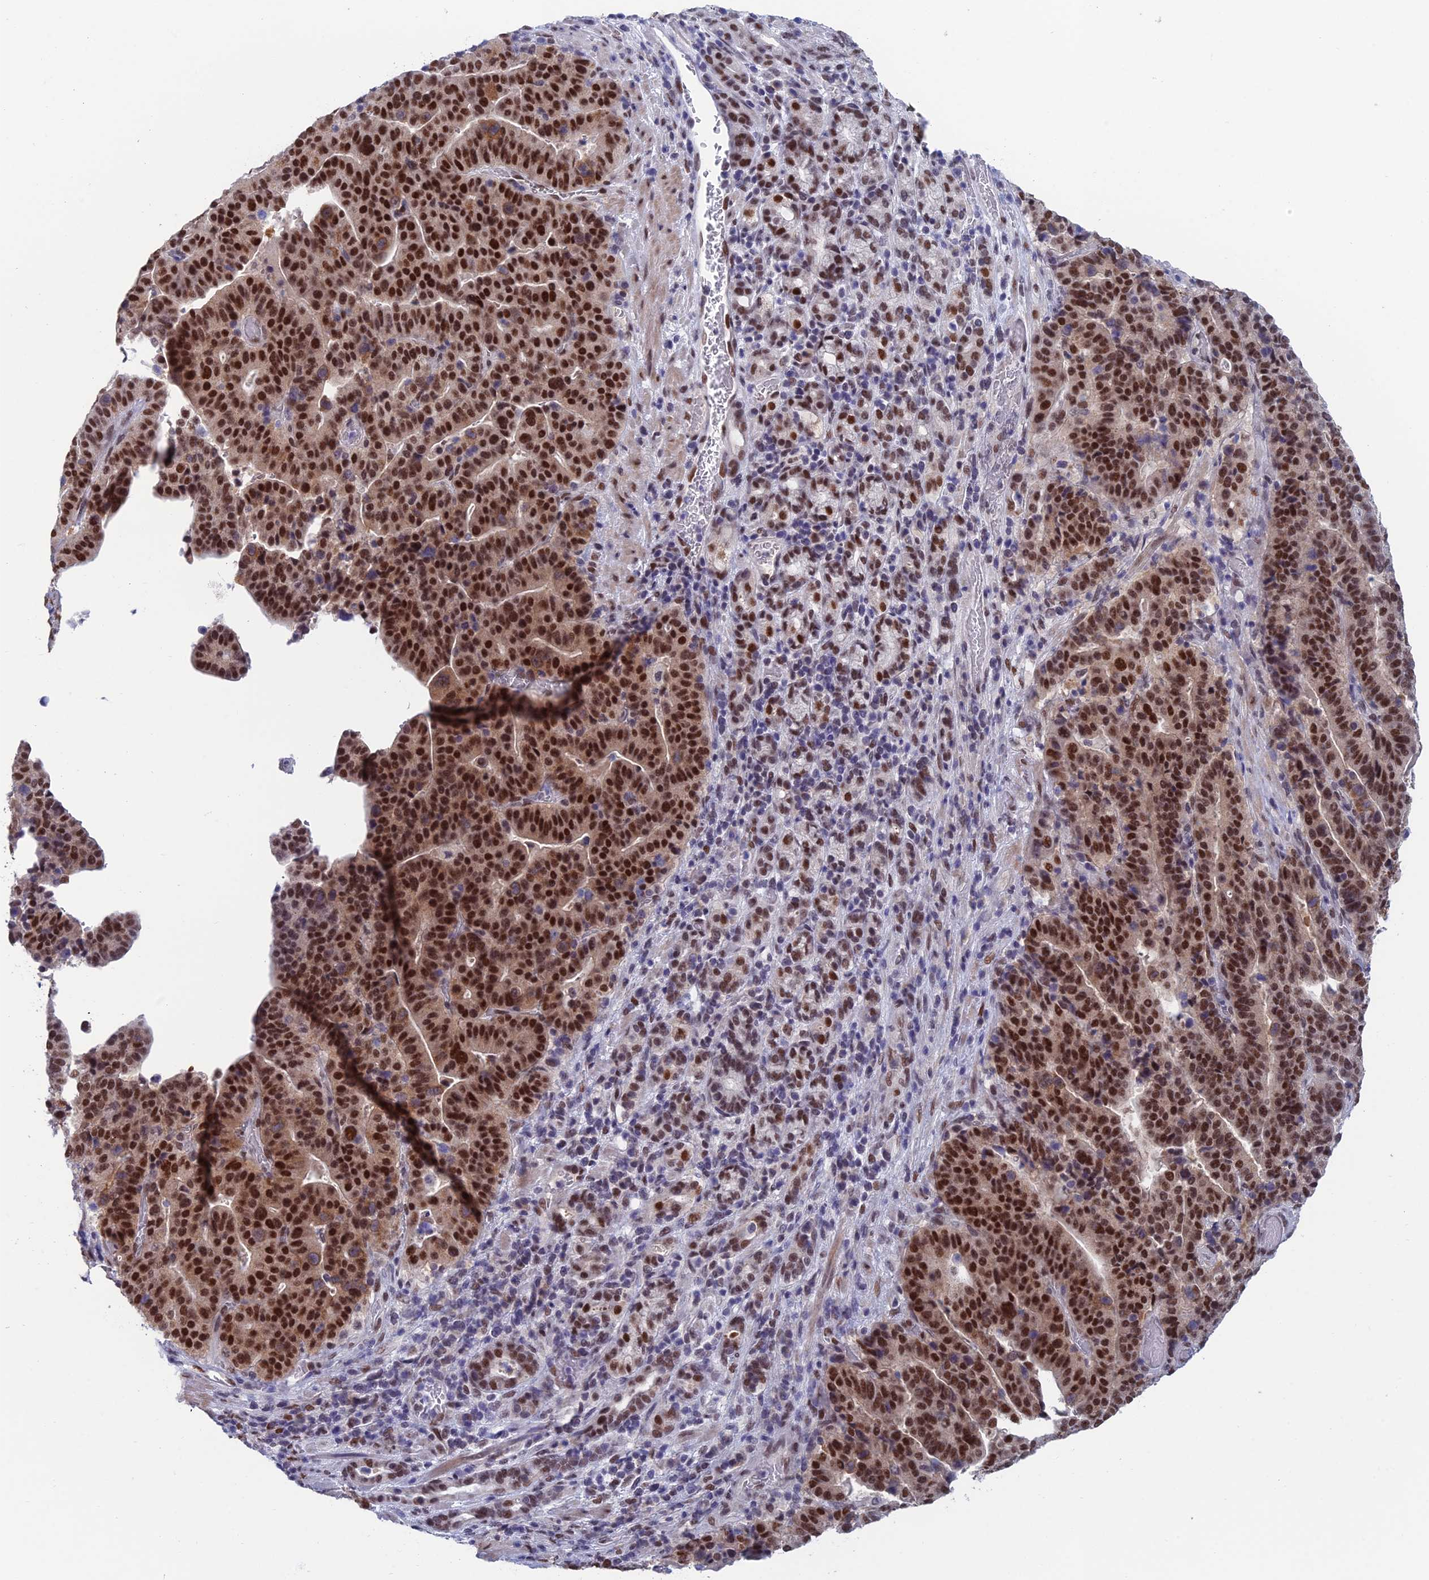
{"staining": {"intensity": "strong", "quantity": ">75%", "location": "nuclear"}, "tissue": "stomach cancer", "cell_type": "Tumor cells", "image_type": "cancer", "snomed": [{"axis": "morphology", "description": "Adenocarcinoma, NOS"}, {"axis": "topography", "description": "Stomach"}], "caption": "The photomicrograph demonstrates staining of adenocarcinoma (stomach), revealing strong nuclear protein staining (brown color) within tumor cells. The protein is shown in brown color, while the nuclei are stained blue.", "gene": "NABP2", "patient": {"sex": "male", "age": 48}}